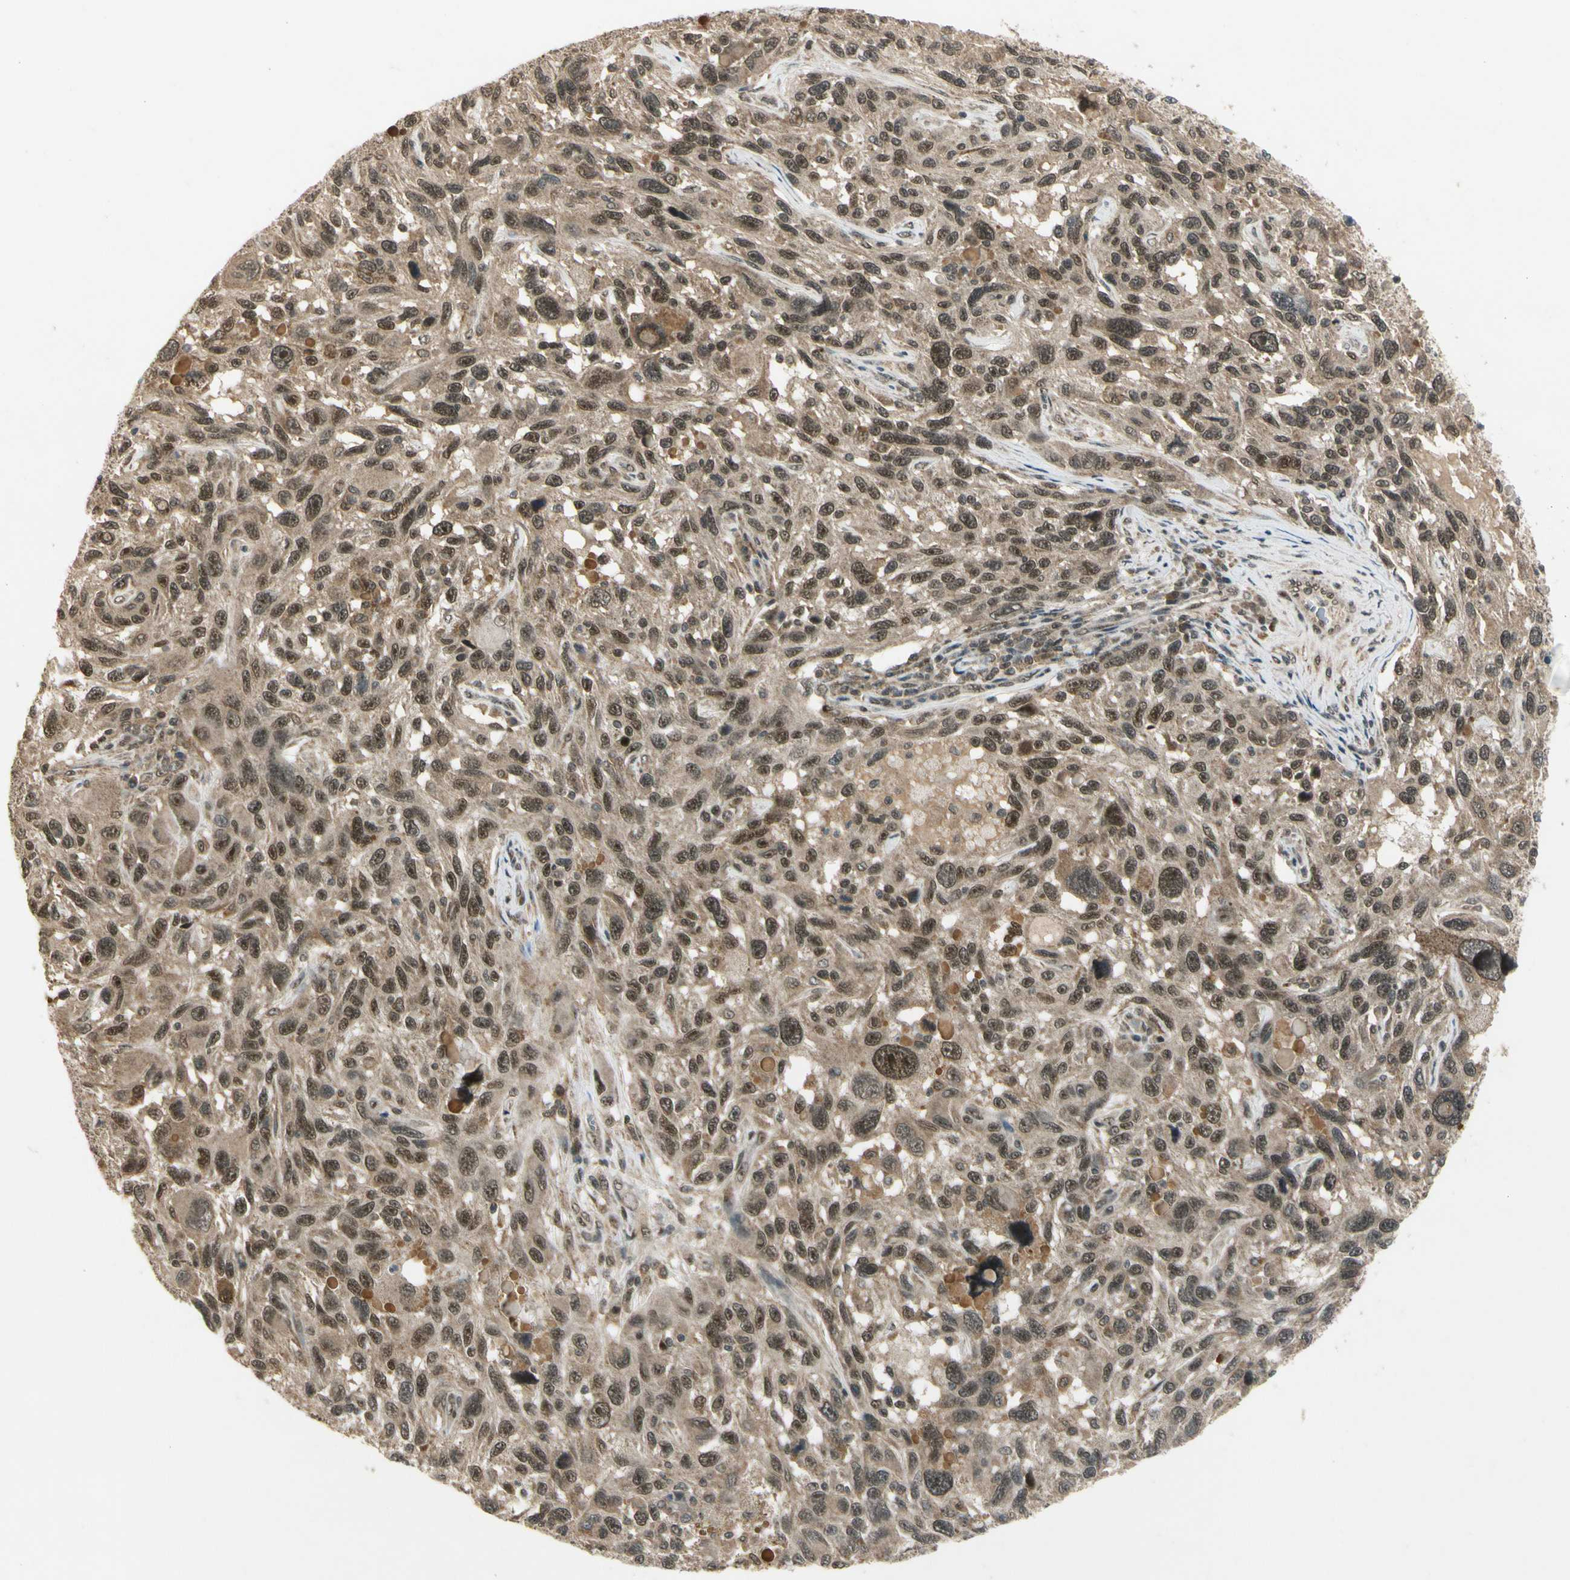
{"staining": {"intensity": "moderate", "quantity": ">75%", "location": "cytoplasmic/membranous,nuclear"}, "tissue": "melanoma", "cell_type": "Tumor cells", "image_type": "cancer", "snomed": [{"axis": "morphology", "description": "Malignant melanoma, NOS"}, {"axis": "topography", "description": "Skin"}], "caption": "Tumor cells display moderate cytoplasmic/membranous and nuclear staining in approximately >75% of cells in malignant melanoma. (DAB (3,3'-diaminobenzidine) = brown stain, brightfield microscopy at high magnification).", "gene": "ZNF135", "patient": {"sex": "male", "age": 53}}